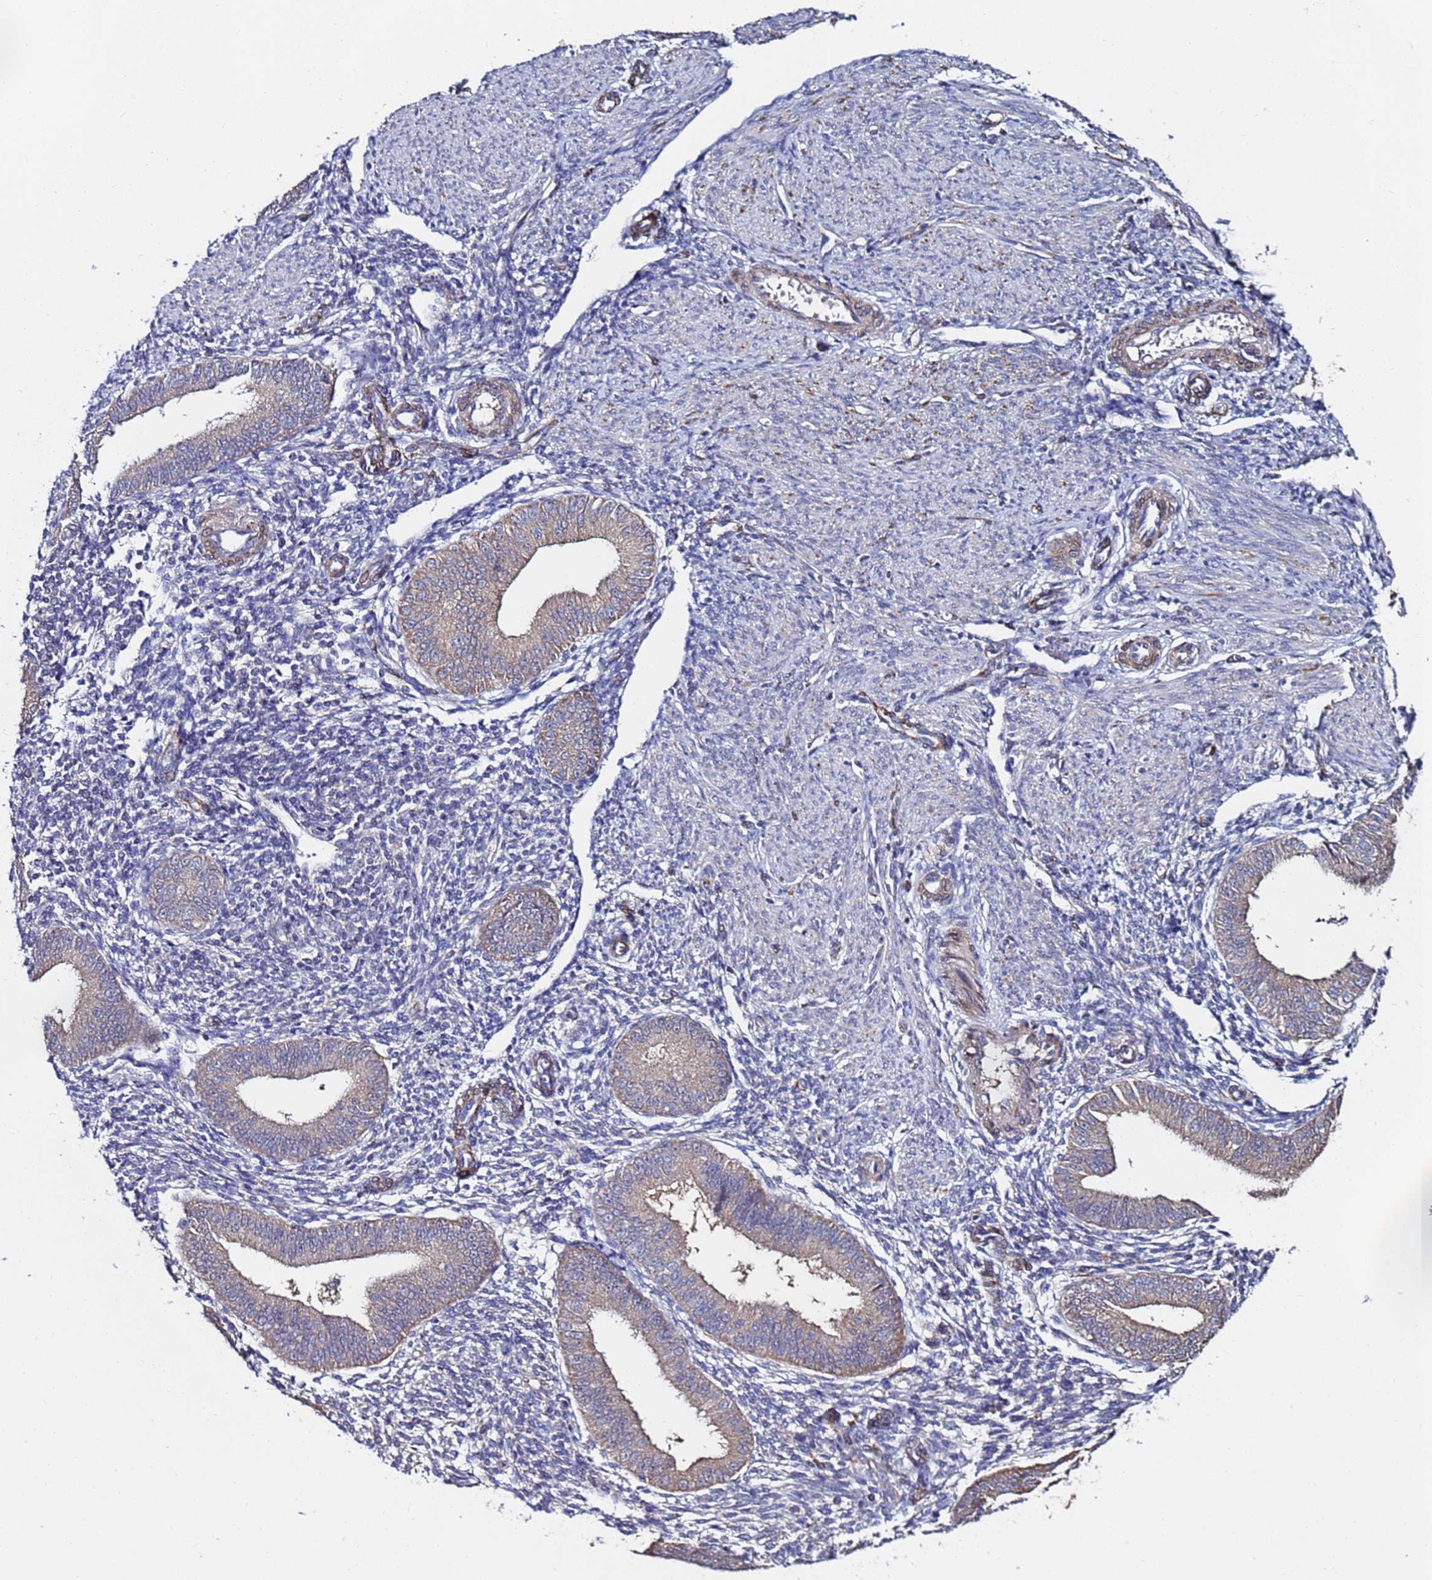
{"staining": {"intensity": "negative", "quantity": "none", "location": "none"}, "tissue": "endometrium", "cell_type": "Cells in endometrial stroma", "image_type": "normal", "snomed": [{"axis": "morphology", "description": "Normal tissue, NOS"}, {"axis": "topography", "description": "Uterus"}, {"axis": "topography", "description": "Endometrium"}], "caption": "Endometrium stained for a protein using IHC reveals no positivity cells in endometrial stroma.", "gene": "C5orf34", "patient": {"sex": "female", "age": 48}}